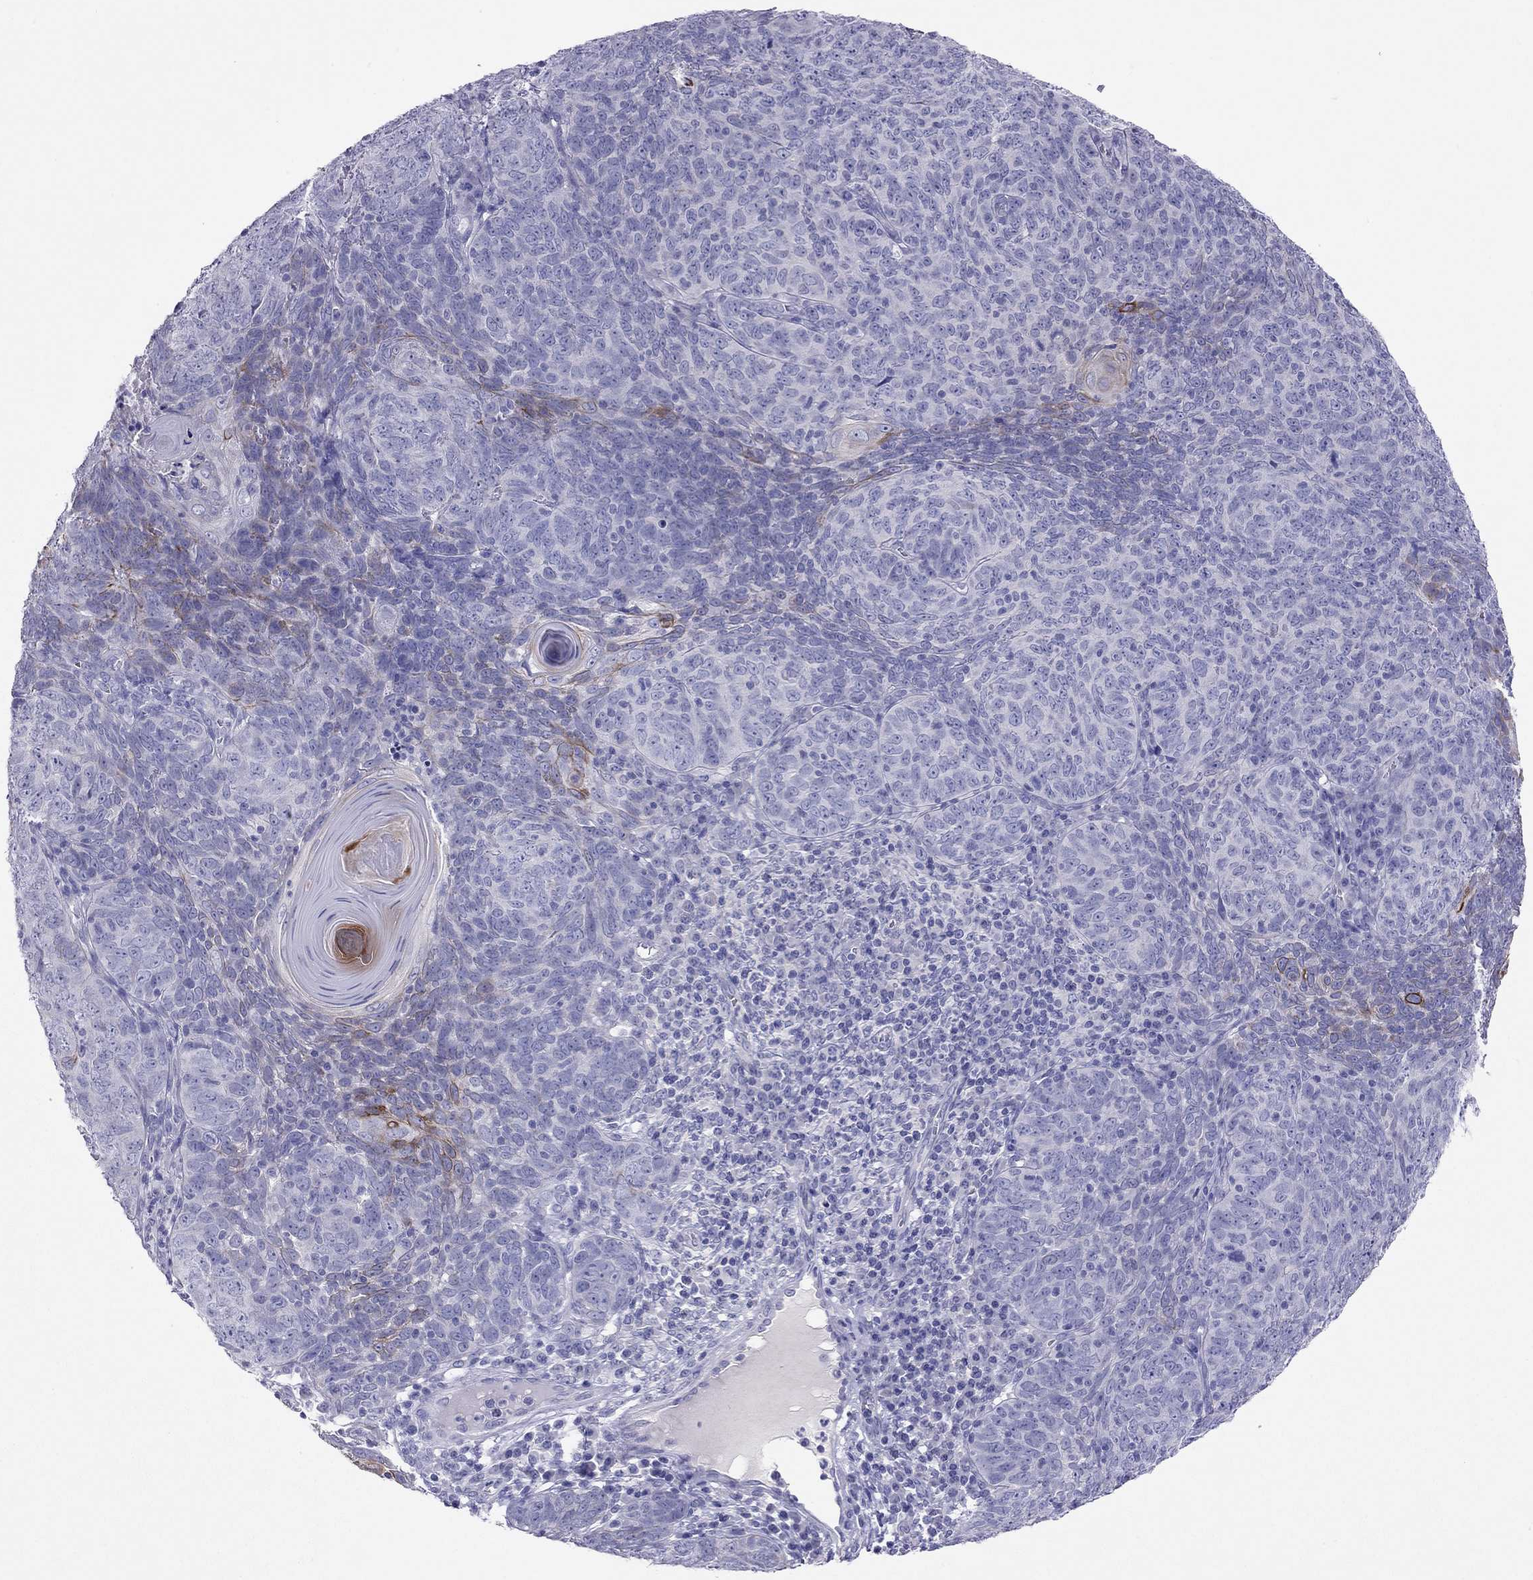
{"staining": {"intensity": "strong", "quantity": "<25%", "location": "cytoplasmic/membranous"}, "tissue": "skin cancer", "cell_type": "Tumor cells", "image_type": "cancer", "snomed": [{"axis": "morphology", "description": "Squamous cell carcinoma, NOS"}, {"axis": "topography", "description": "Skin"}, {"axis": "topography", "description": "Anal"}], "caption": "Strong cytoplasmic/membranous staining for a protein is present in about <25% of tumor cells of skin cancer (squamous cell carcinoma) using IHC.", "gene": "CAPNS2", "patient": {"sex": "female", "age": 51}}